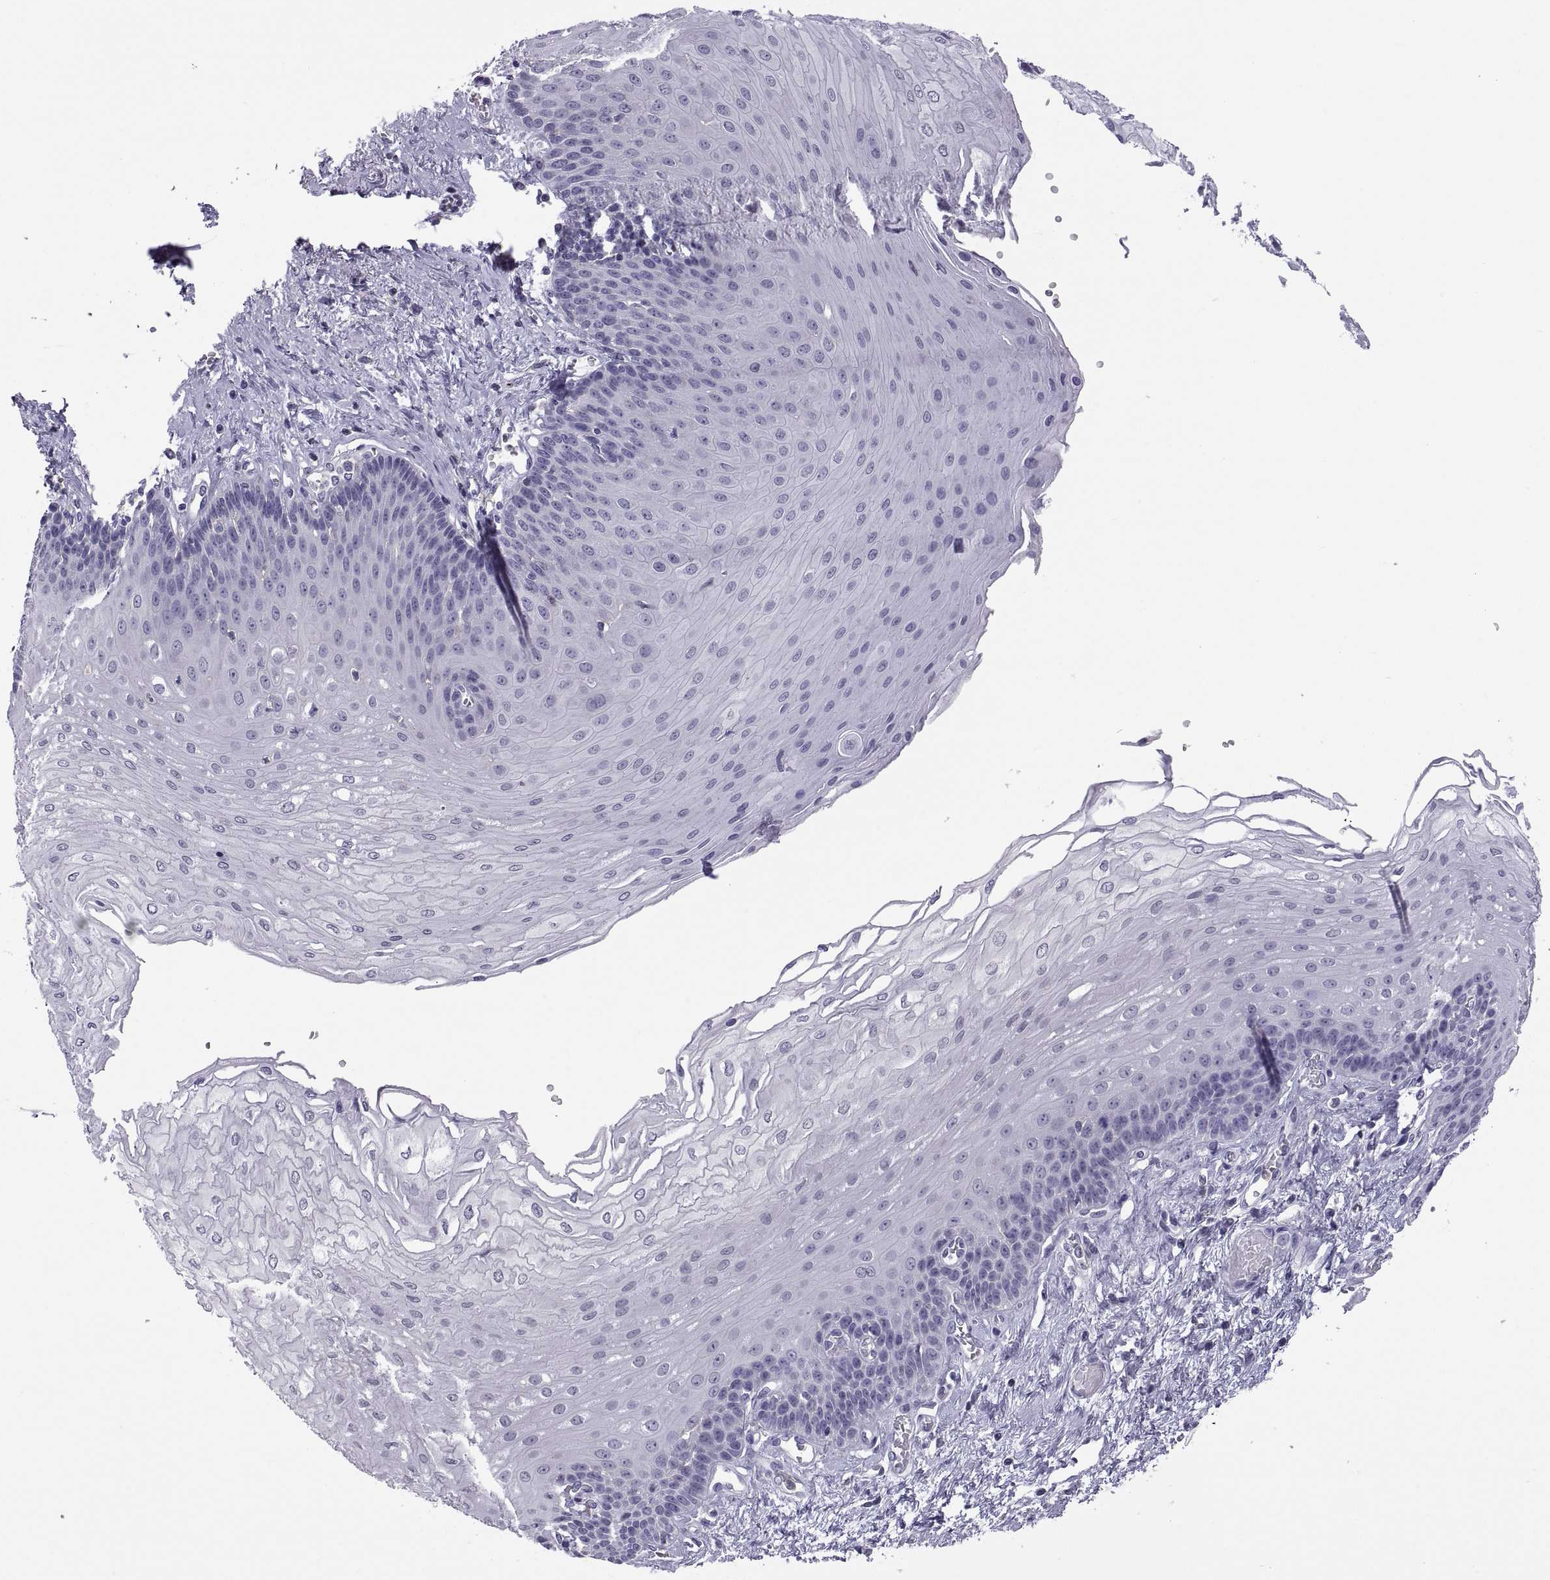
{"staining": {"intensity": "negative", "quantity": "none", "location": "none"}, "tissue": "esophagus", "cell_type": "Squamous epithelial cells", "image_type": "normal", "snomed": [{"axis": "morphology", "description": "Normal tissue, NOS"}, {"axis": "topography", "description": "Esophagus"}], "caption": "Immunohistochemical staining of unremarkable esophagus shows no significant expression in squamous epithelial cells. The staining was performed using DAB to visualize the protein expression in brown, while the nuclei were stained in blue with hematoxylin (Magnification: 20x).", "gene": "RGS19", "patient": {"sex": "female", "age": 62}}